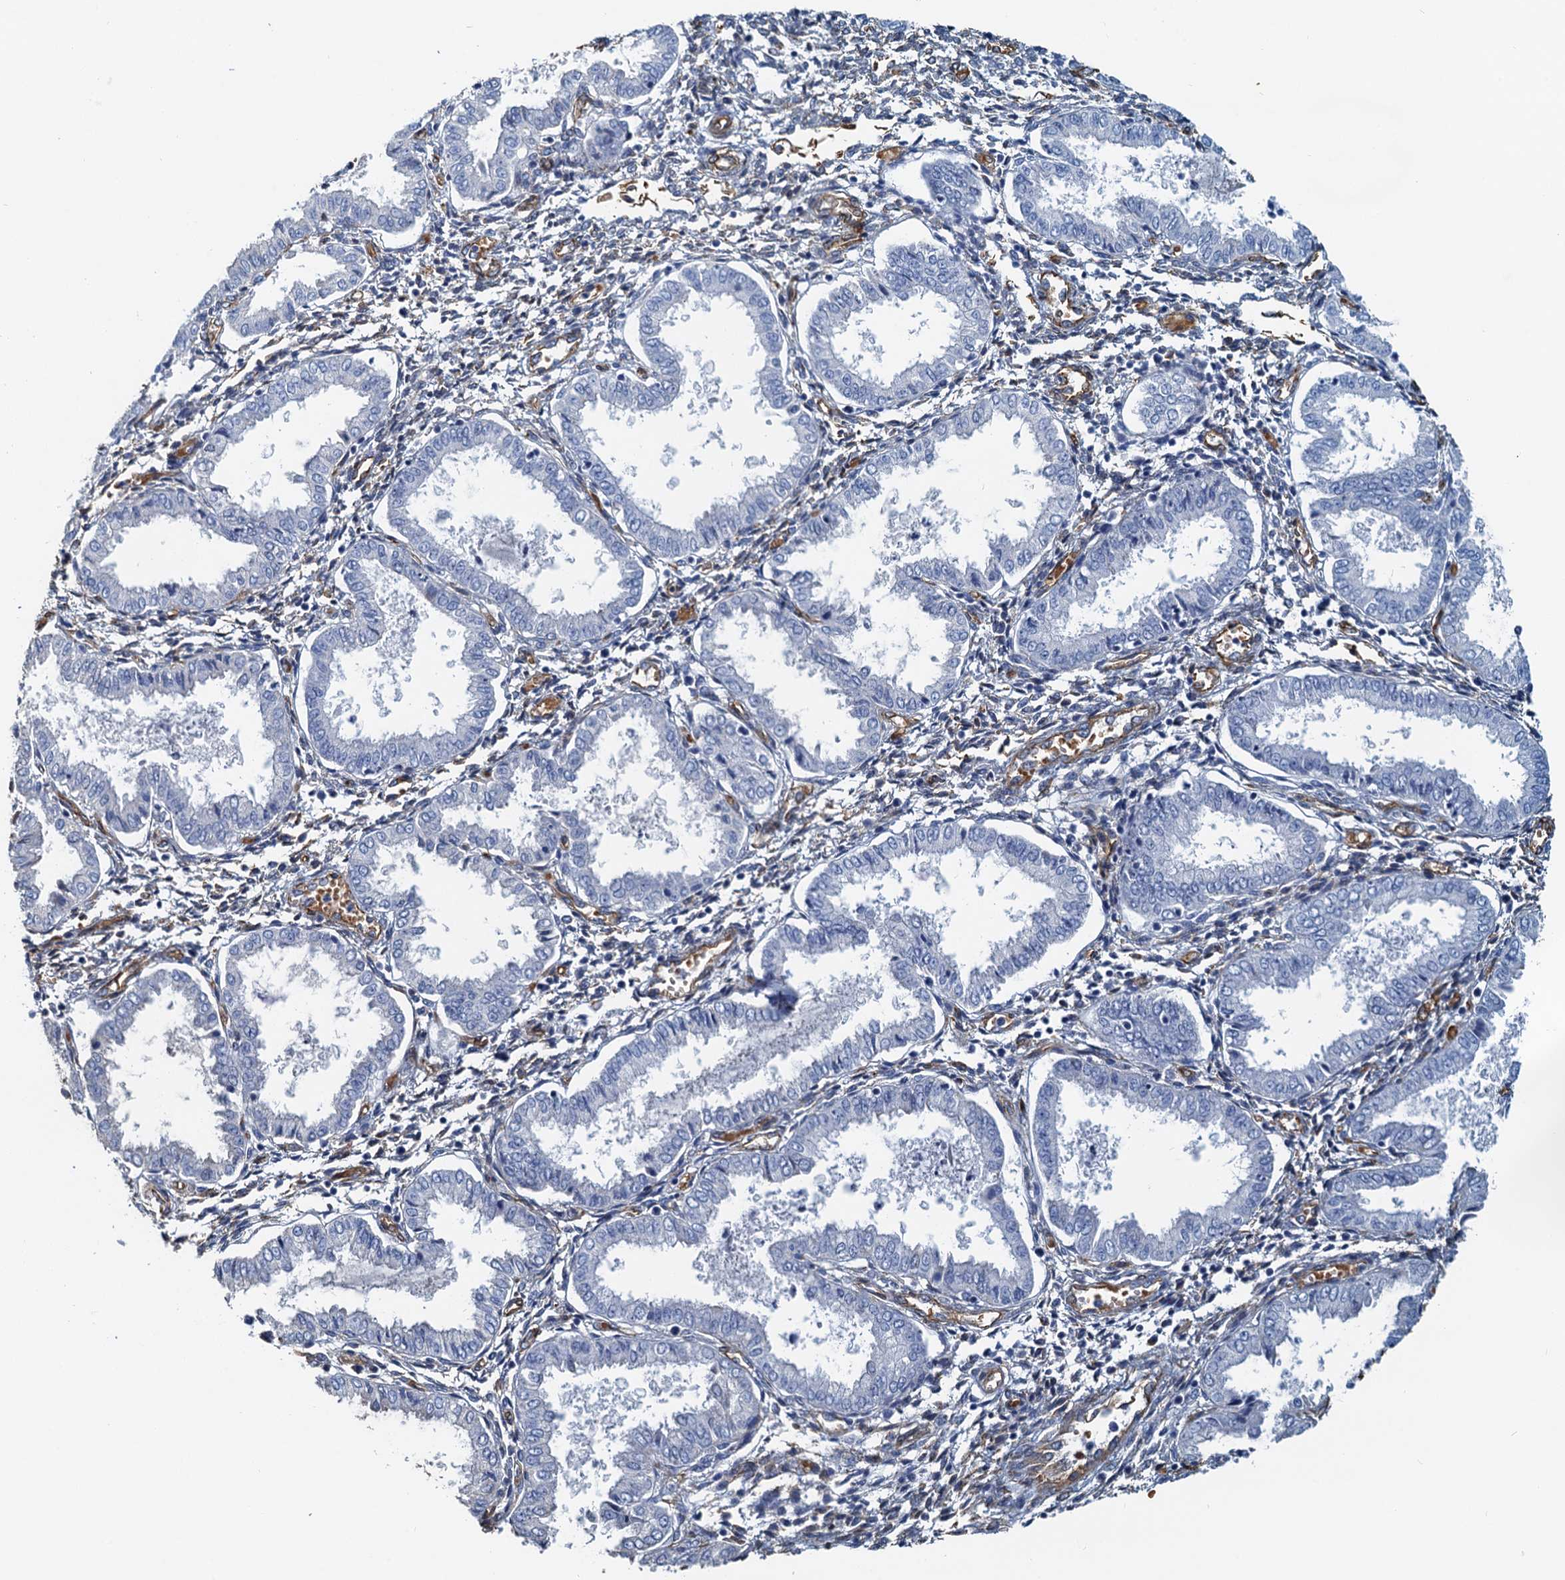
{"staining": {"intensity": "negative", "quantity": "none", "location": "none"}, "tissue": "endometrium", "cell_type": "Cells in endometrial stroma", "image_type": "normal", "snomed": [{"axis": "morphology", "description": "Normal tissue, NOS"}, {"axis": "topography", "description": "Endometrium"}], "caption": "The micrograph displays no staining of cells in endometrial stroma in unremarkable endometrium.", "gene": "DGKG", "patient": {"sex": "female", "age": 33}}